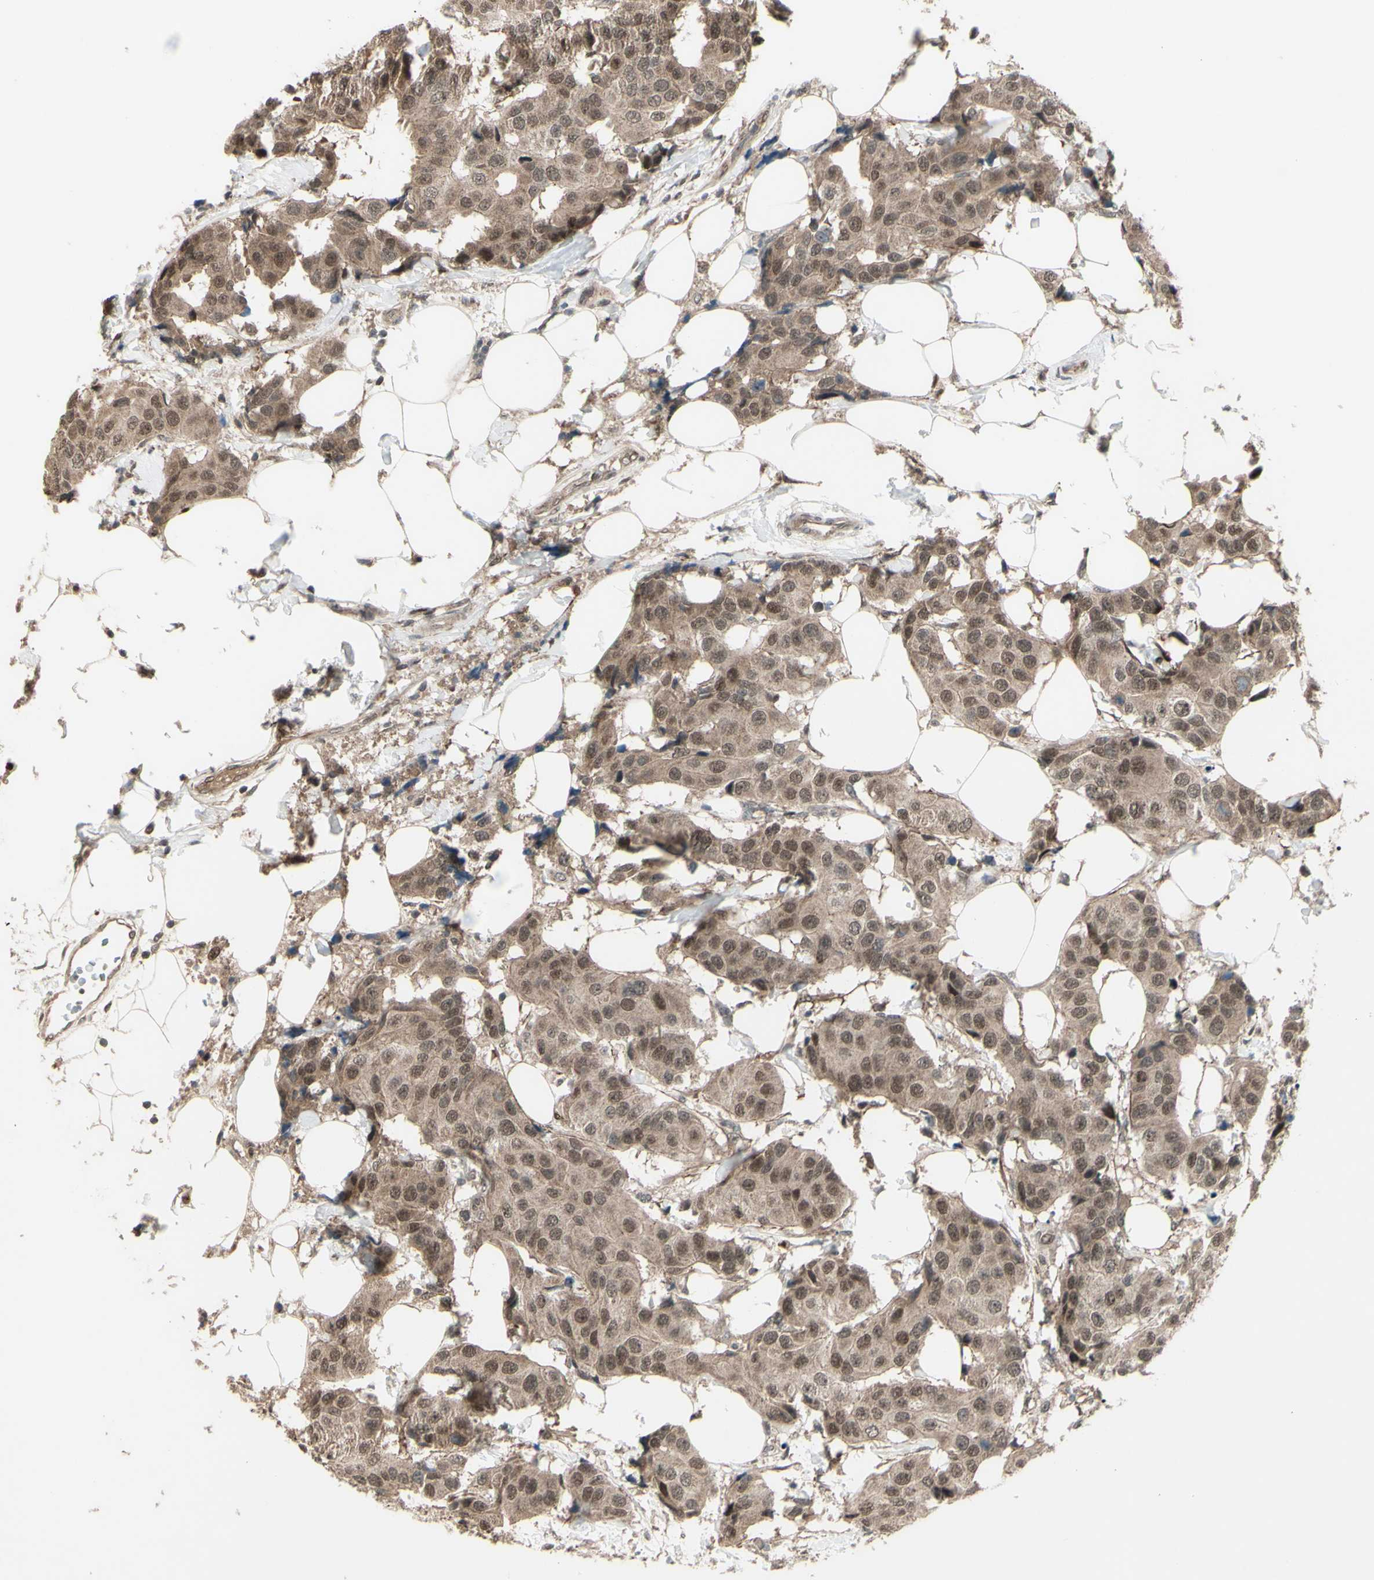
{"staining": {"intensity": "moderate", "quantity": ">75%", "location": "cytoplasmic/membranous,nuclear"}, "tissue": "breast cancer", "cell_type": "Tumor cells", "image_type": "cancer", "snomed": [{"axis": "morphology", "description": "Normal tissue, NOS"}, {"axis": "morphology", "description": "Duct carcinoma"}, {"axis": "topography", "description": "Breast"}], "caption": "Tumor cells show medium levels of moderate cytoplasmic/membranous and nuclear expression in about >75% of cells in human breast intraductal carcinoma.", "gene": "MLF2", "patient": {"sex": "female", "age": 39}}